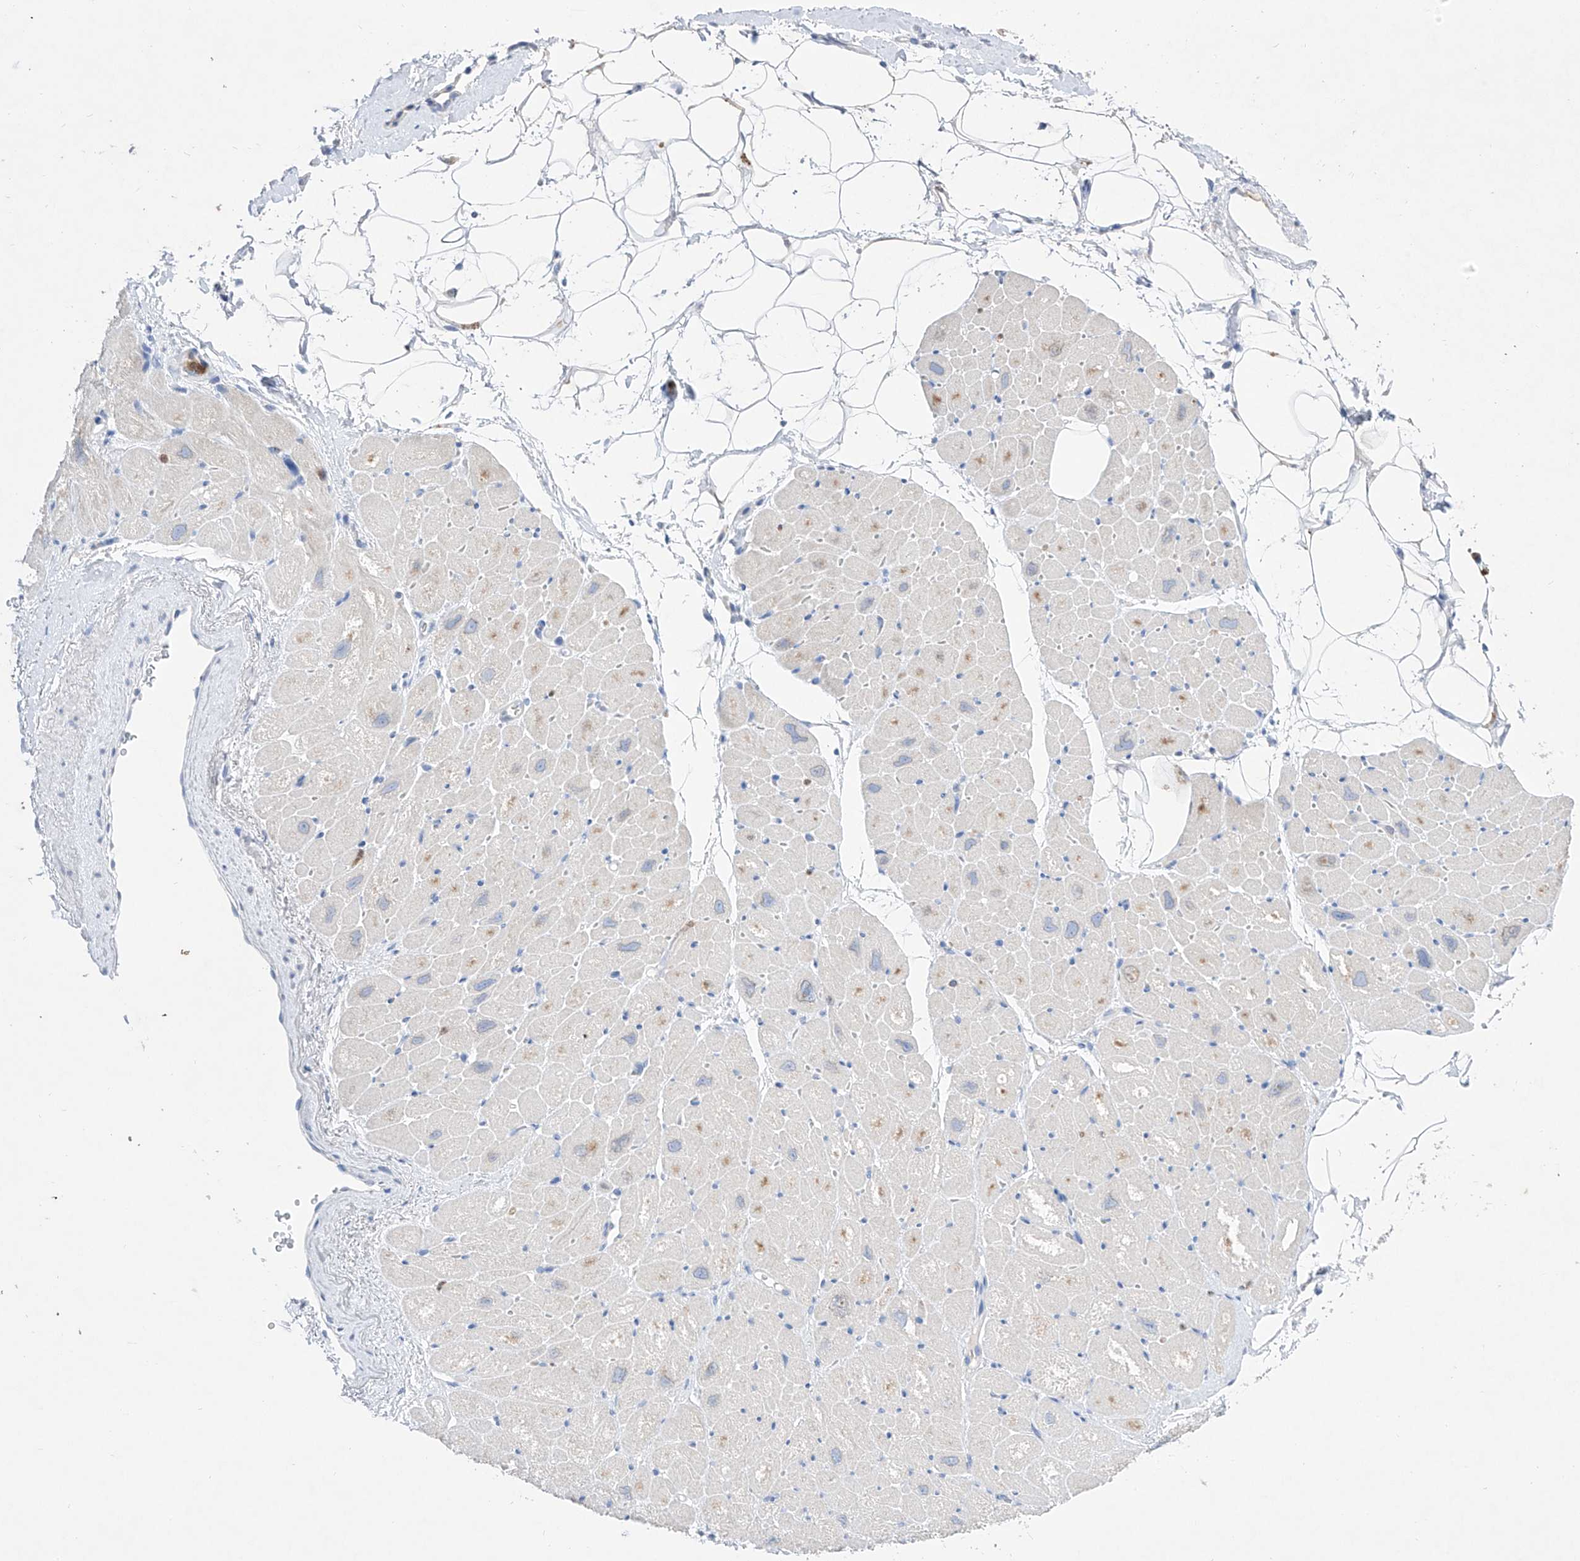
{"staining": {"intensity": "moderate", "quantity": "<25%", "location": "cytoplasmic/membranous"}, "tissue": "heart muscle", "cell_type": "Cardiomyocytes", "image_type": "normal", "snomed": [{"axis": "morphology", "description": "Normal tissue, NOS"}, {"axis": "topography", "description": "Heart"}], "caption": "Heart muscle stained with immunohistochemistry shows moderate cytoplasmic/membranous staining in about <25% of cardiomyocytes. The staining was performed using DAB to visualize the protein expression in brown, while the nuclei were stained in blue with hematoxylin (Magnification: 20x).", "gene": "TM7SF2", "patient": {"sex": "male", "age": 50}}